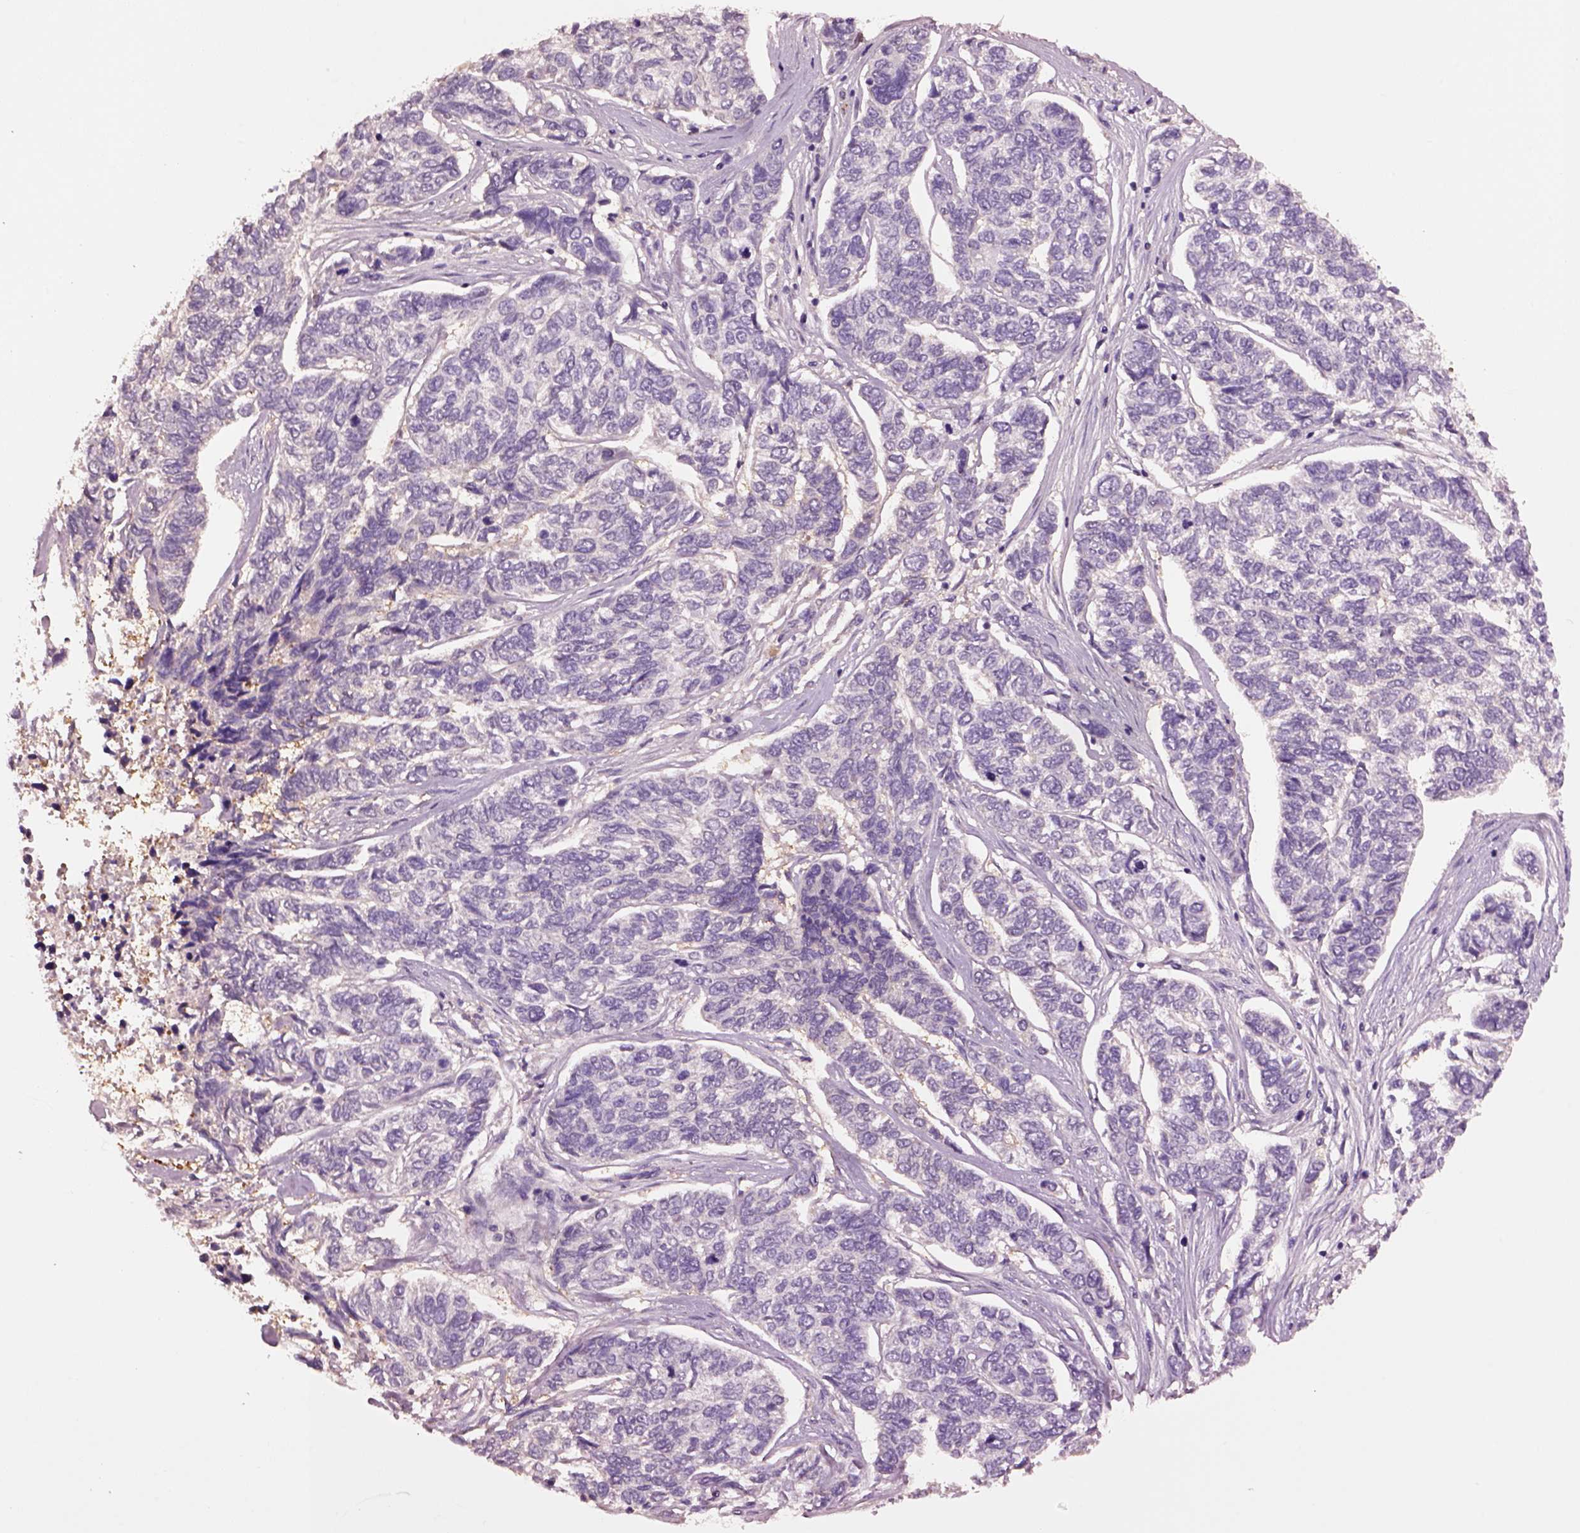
{"staining": {"intensity": "negative", "quantity": "none", "location": "none"}, "tissue": "skin cancer", "cell_type": "Tumor cells", "image_type": "cancer", "snomed": [{"axis": "morphology", "description": "Basal cell carcinoma"}, {"axis": "topography", "description": "Skin"}], "caption": "Photomicrograph shows no significant protein expression in tumor cells of skin basal cell carcinoma.", "gene": "CLPSL1", "patient": {"sex": "female", "age": 65}}